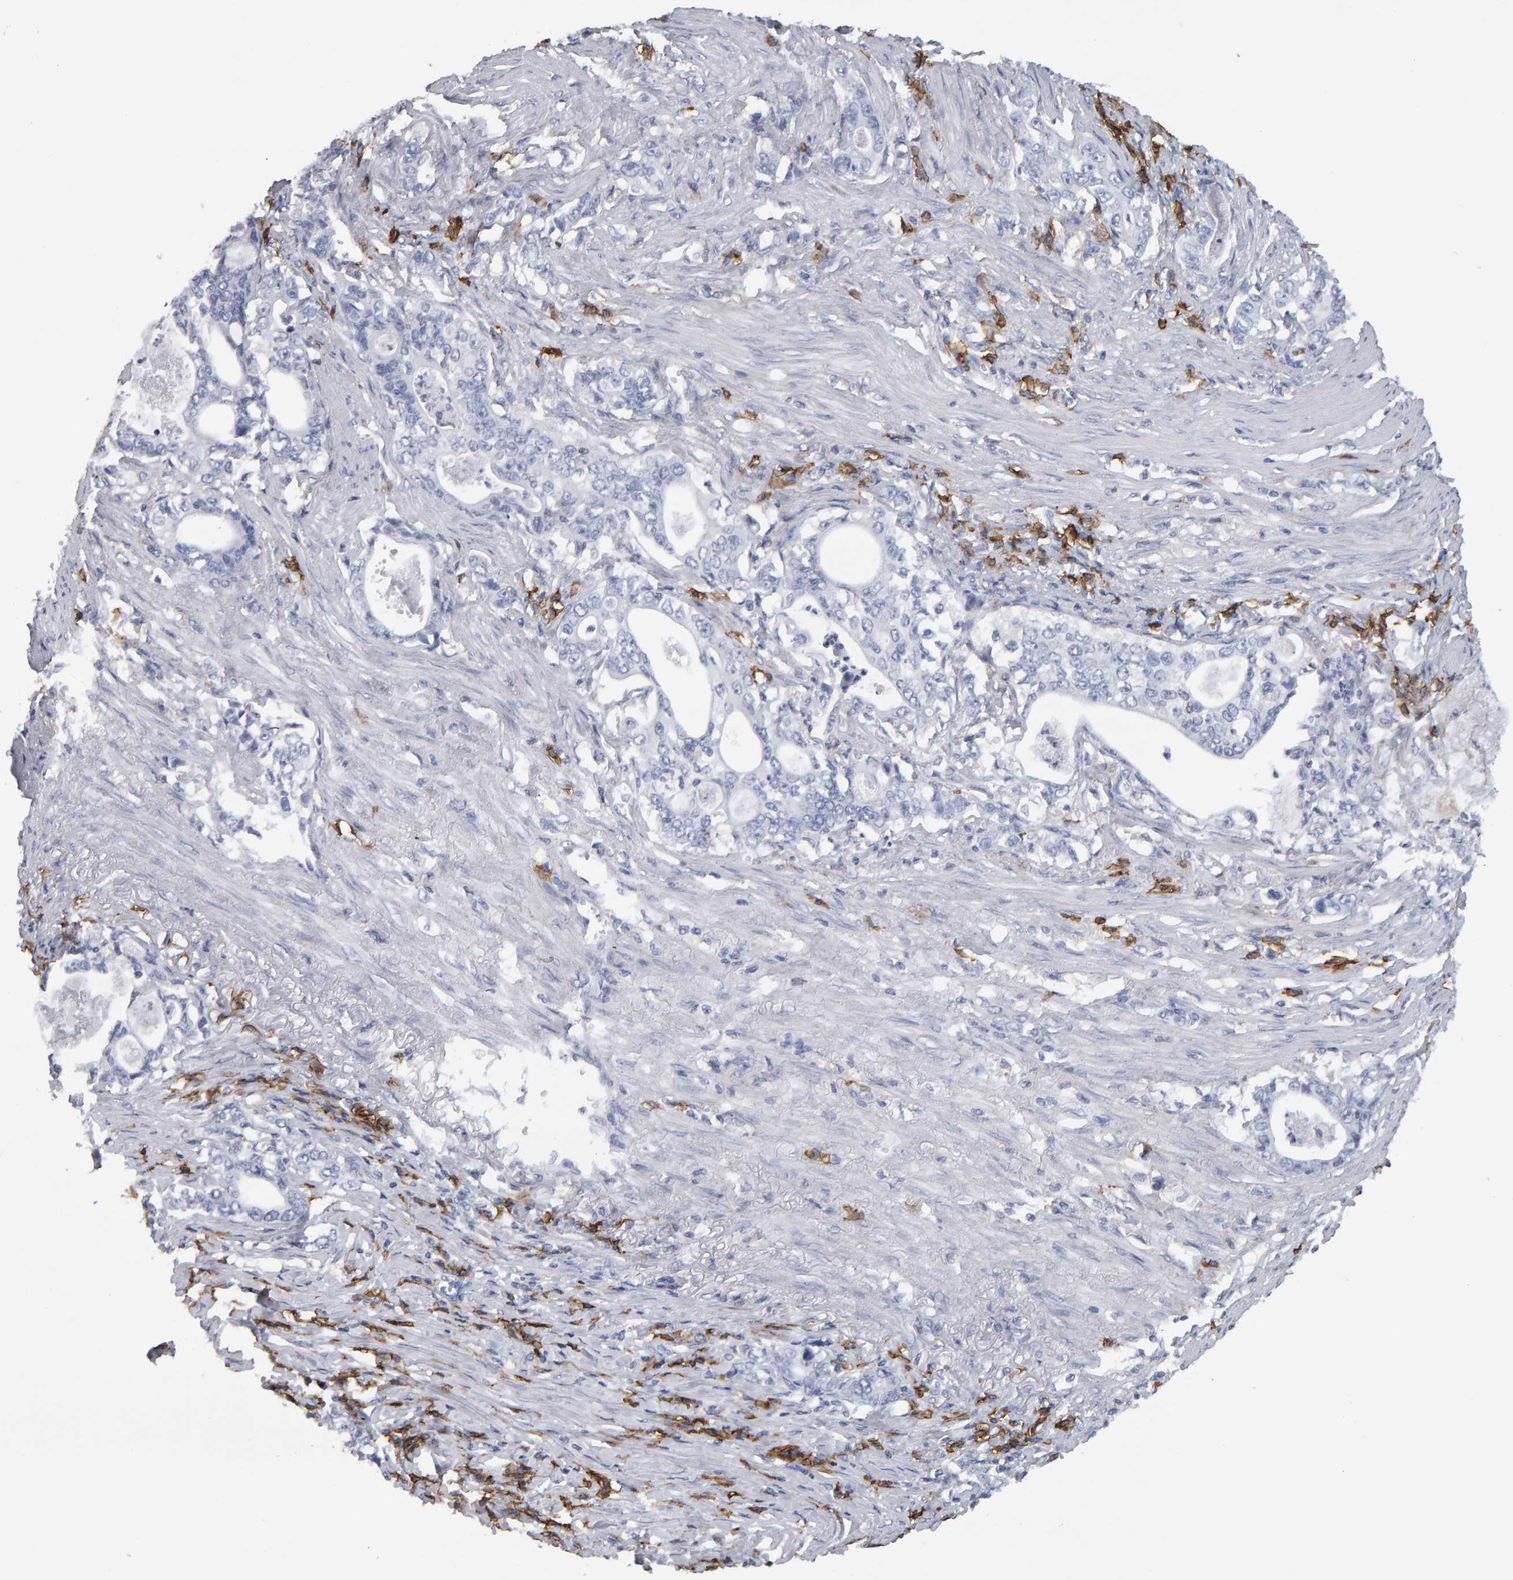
{"staining": {"intensity": "negative", "quantity": "none", "location": "none"}, "tissue": "stomach cancer", "cell_type": "Tumor cells", "image_type": "cancer", "snomed": [{"axis": "morphology", "description": "Adenocarcinoma, NOS"}, {"axis": "topography", "description": "Stomach, lower"}], "caption": "This is an IHC histopathology image of human stomach cancer. There is no expression in tumor cells.", "gene": "CD38", "patient": {"sex": "female", "age": 72}}